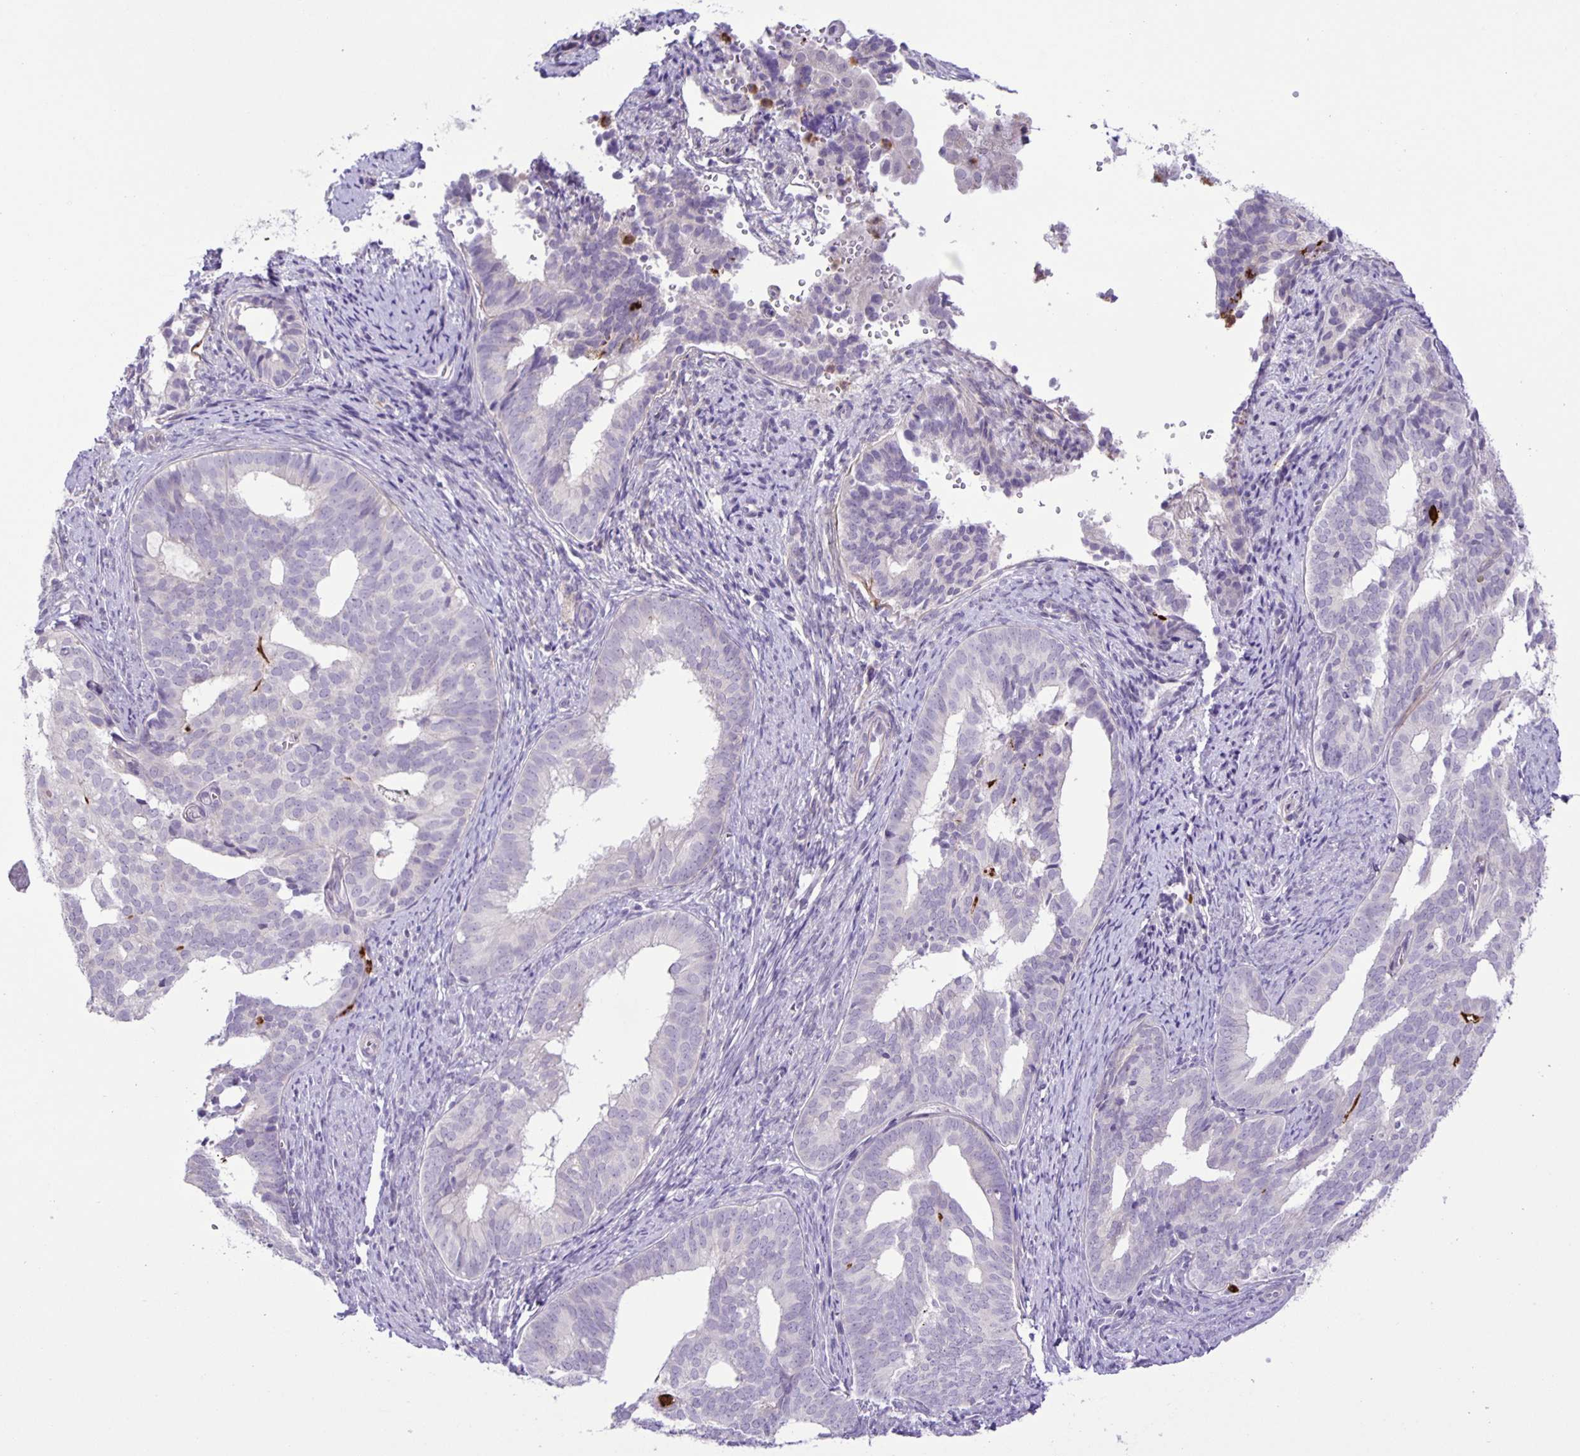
{"staining": {"intensity": "negative", "quantity": "none", "location": "none"}, "tissue": "endometrial cancer", "cell_type": "Tumor cells", "image_type": "cancer", "snomed": [{"axis": "morphology", "description": "Adenocarcinoma, NOS"}, {"axis": "topography", "description": "Endometrium"}], "caption": "DAB immunohistochemical staining of adenocarcinoma (endometrial) demonstrates no significant staining in tumor cells. (Brightfield microscopy of DAB (3,3'-diaminobenzidine) IHC at high magnification).", "gene": "ADCK1", "patient": {"sex": "female", "age": 75}}